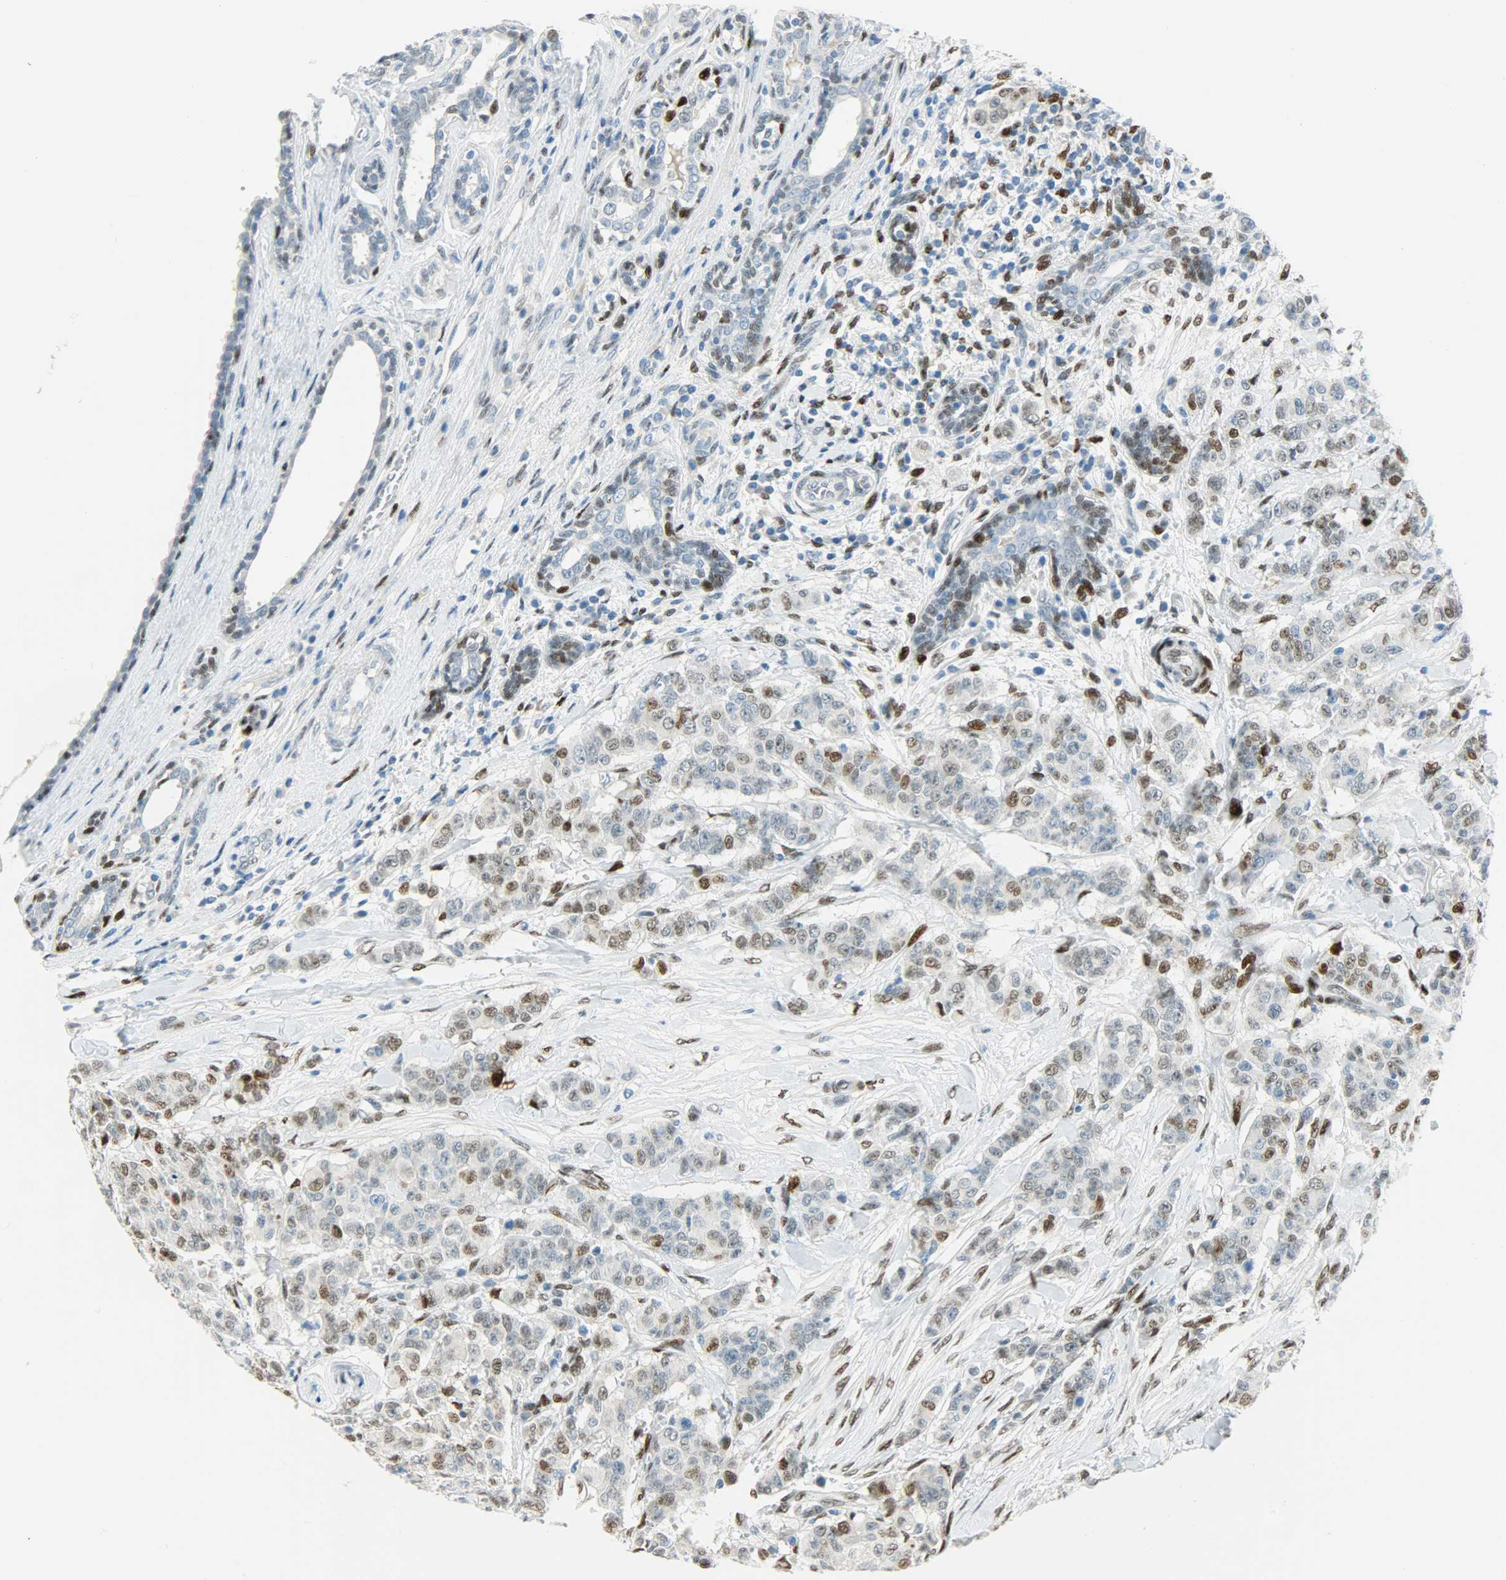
{"staining": {"intensity": "moderate", "quantity": "25%-75%", "location": "nuclear"}, "tissue": "breast cancer", "cell_type": "Tumor cells", "image_type": "cancer", "snomed": [{"axis": "morphology", "description": "Duct carcinoma"}, {"axis": "topography", "description": "Breast"}], "caption": "Moderate nuclear staining is seen in about 25%-75% of tumor cells in breast invasive ductal carcinoma.", "gene": "JUNB", "patient": {"sex": "female", "age": 40}}